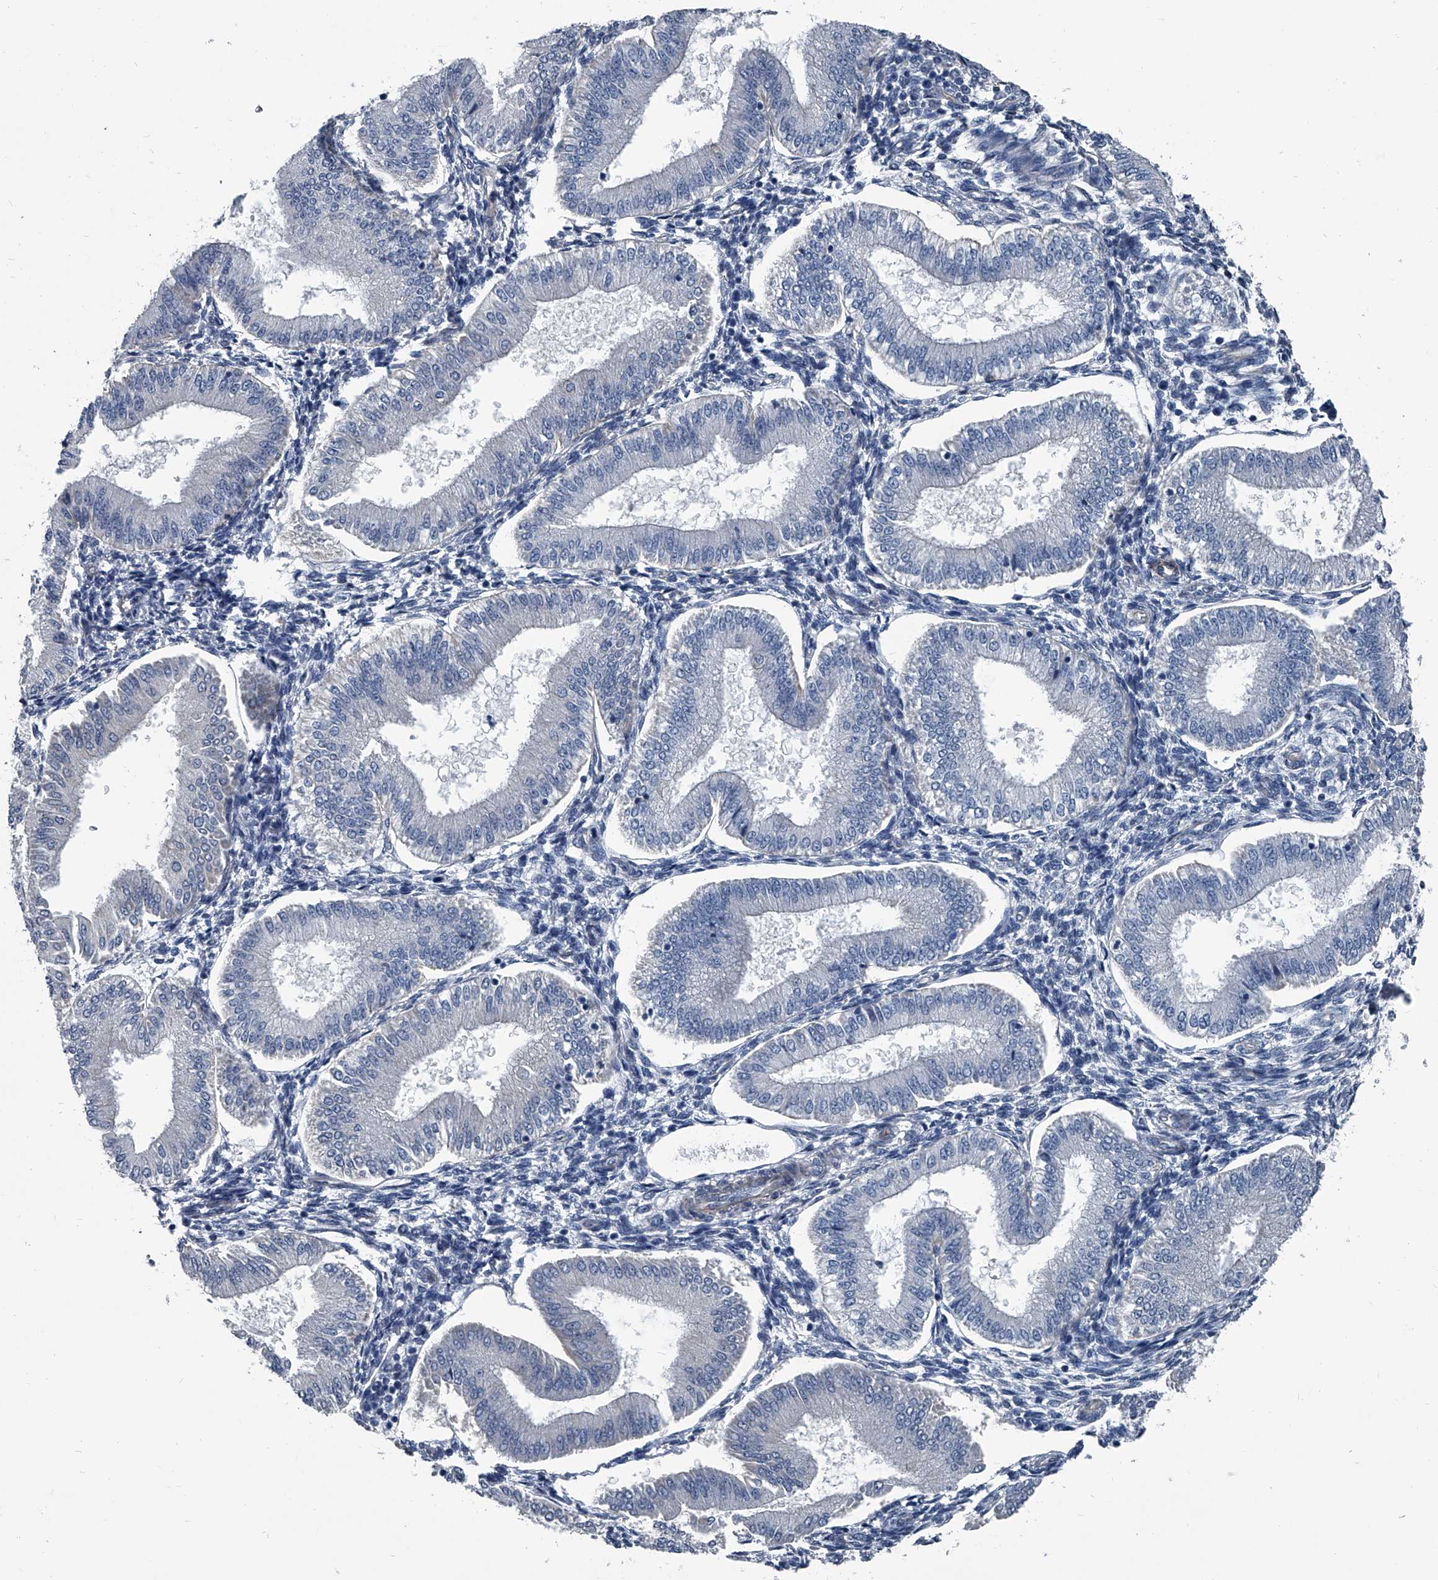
{"staining": {"intensity": "negative", "quantity": "none", "location": "none"}, "tissue": "endometrium", "cell_type": "Cells in endometrial stroma", "image_type": "normal", "snomed": [{"axis": "morphology", "description": "Normal tissue, NOS"}, {"axis": "topography", "description": "Endometrium"}], "caption": "This is a image of immunohistochemistry (IHC) staining of normal endometrium, which shows no positivity in cells in endometrial stroma. (DAB (3,3'-diaminobenzidine) IHC, high magnification).", "gene": "PLEC", "patient": {"sex": "female", "age": 39}}